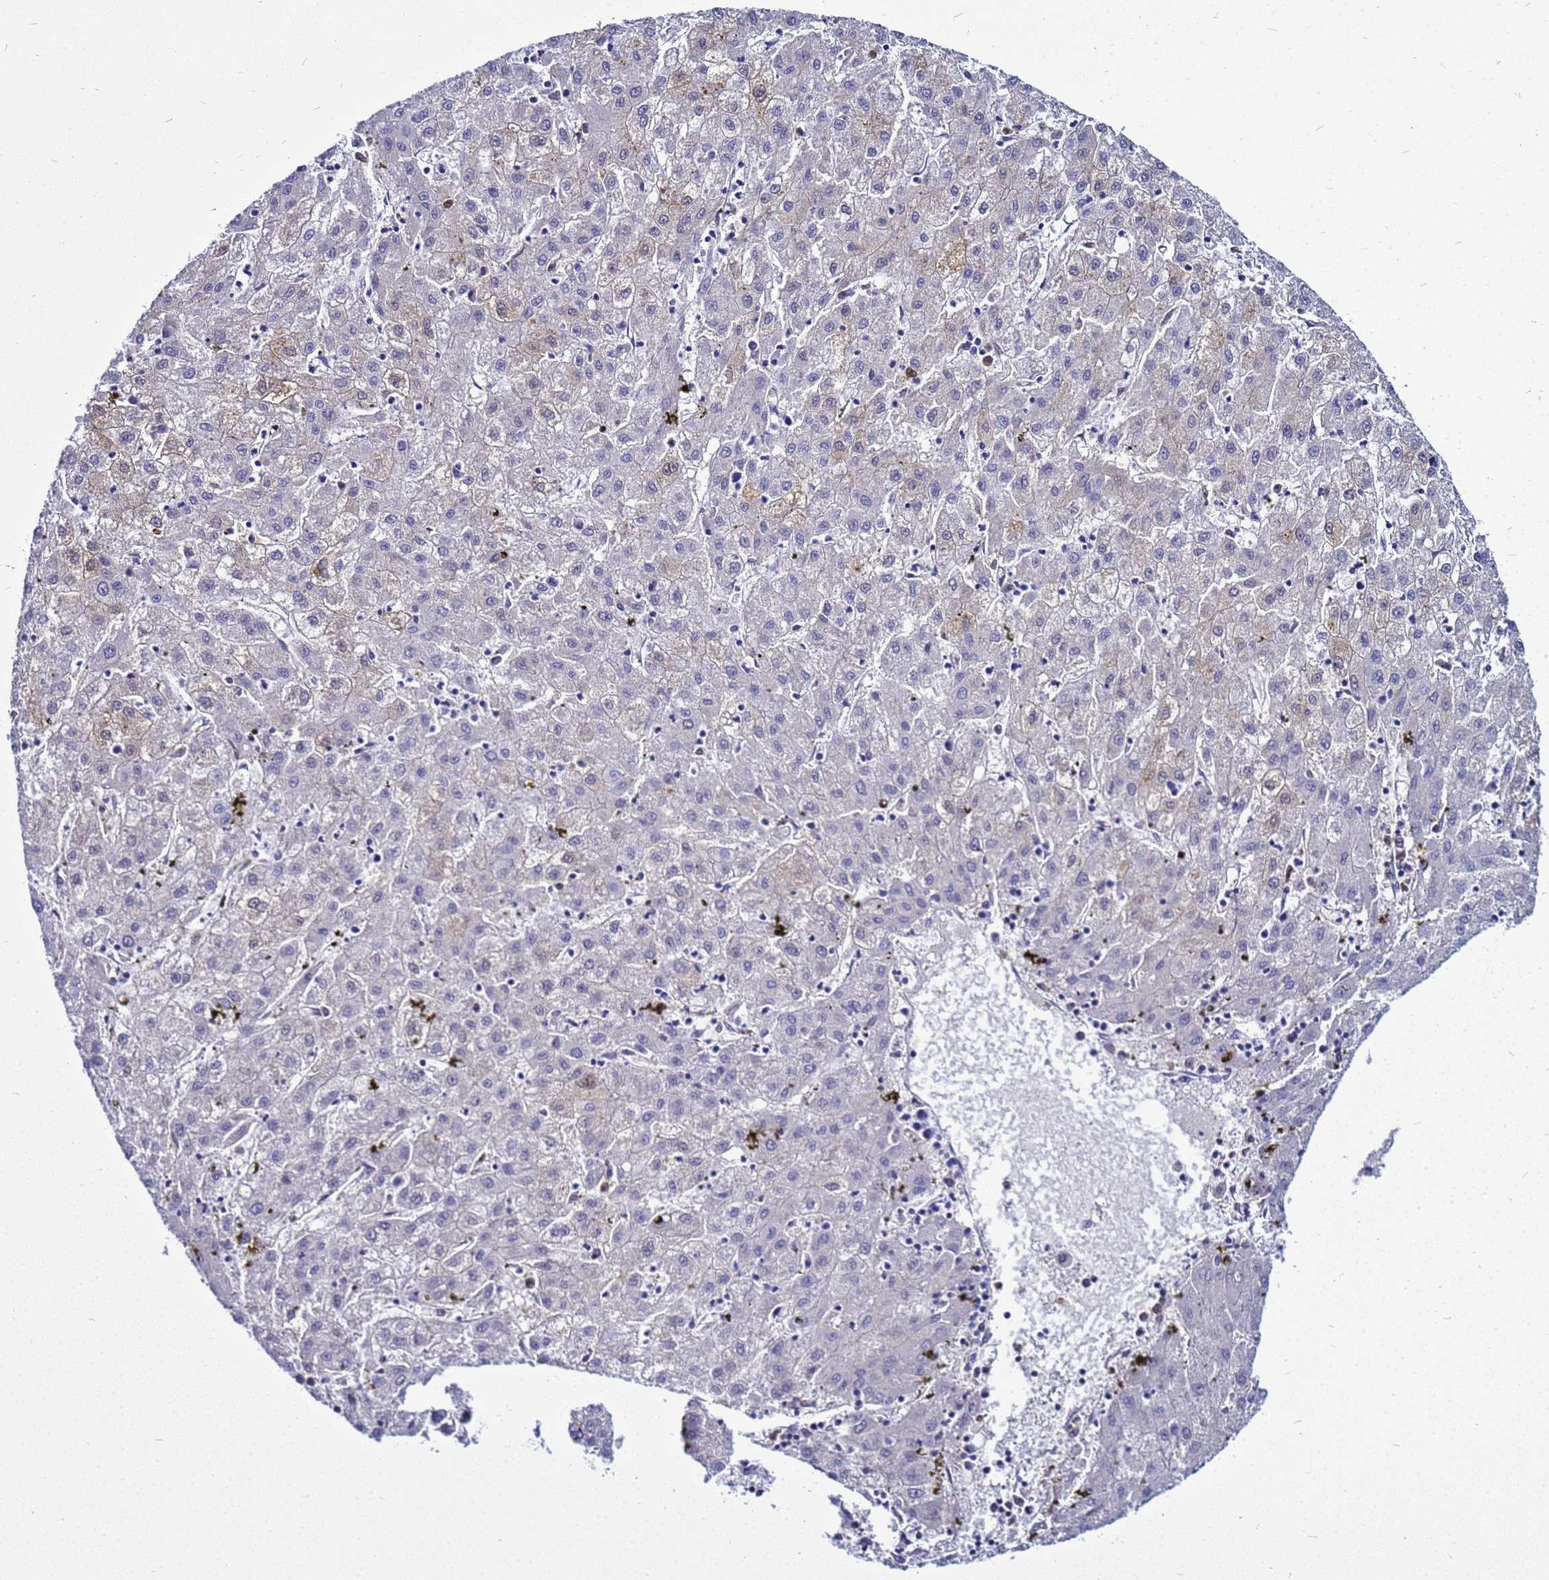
{"staining": {"intensity": "negative", "quantity": "none", "location": "none"}, "tissue": "liver cancer", "cell_type": "Tumor cells", "image_type": "cancer", "snomed": [{"axis": "morphology", "description": "Carcinoma, Hepatocellular, NOS"}, {"axis": "topography", "description": "Liver"}], "caption": "Immunohistochemistry (IHC) photomicrograph of human liver hepatocellular carcinoma stained for a protein (brown), which demonstrates no staining in tumor cells. (DAB IHC visualized using brightfield microscopy, high magnification).", "gene": "CSTA", "patient": {"sex": "male", "age": 72}}